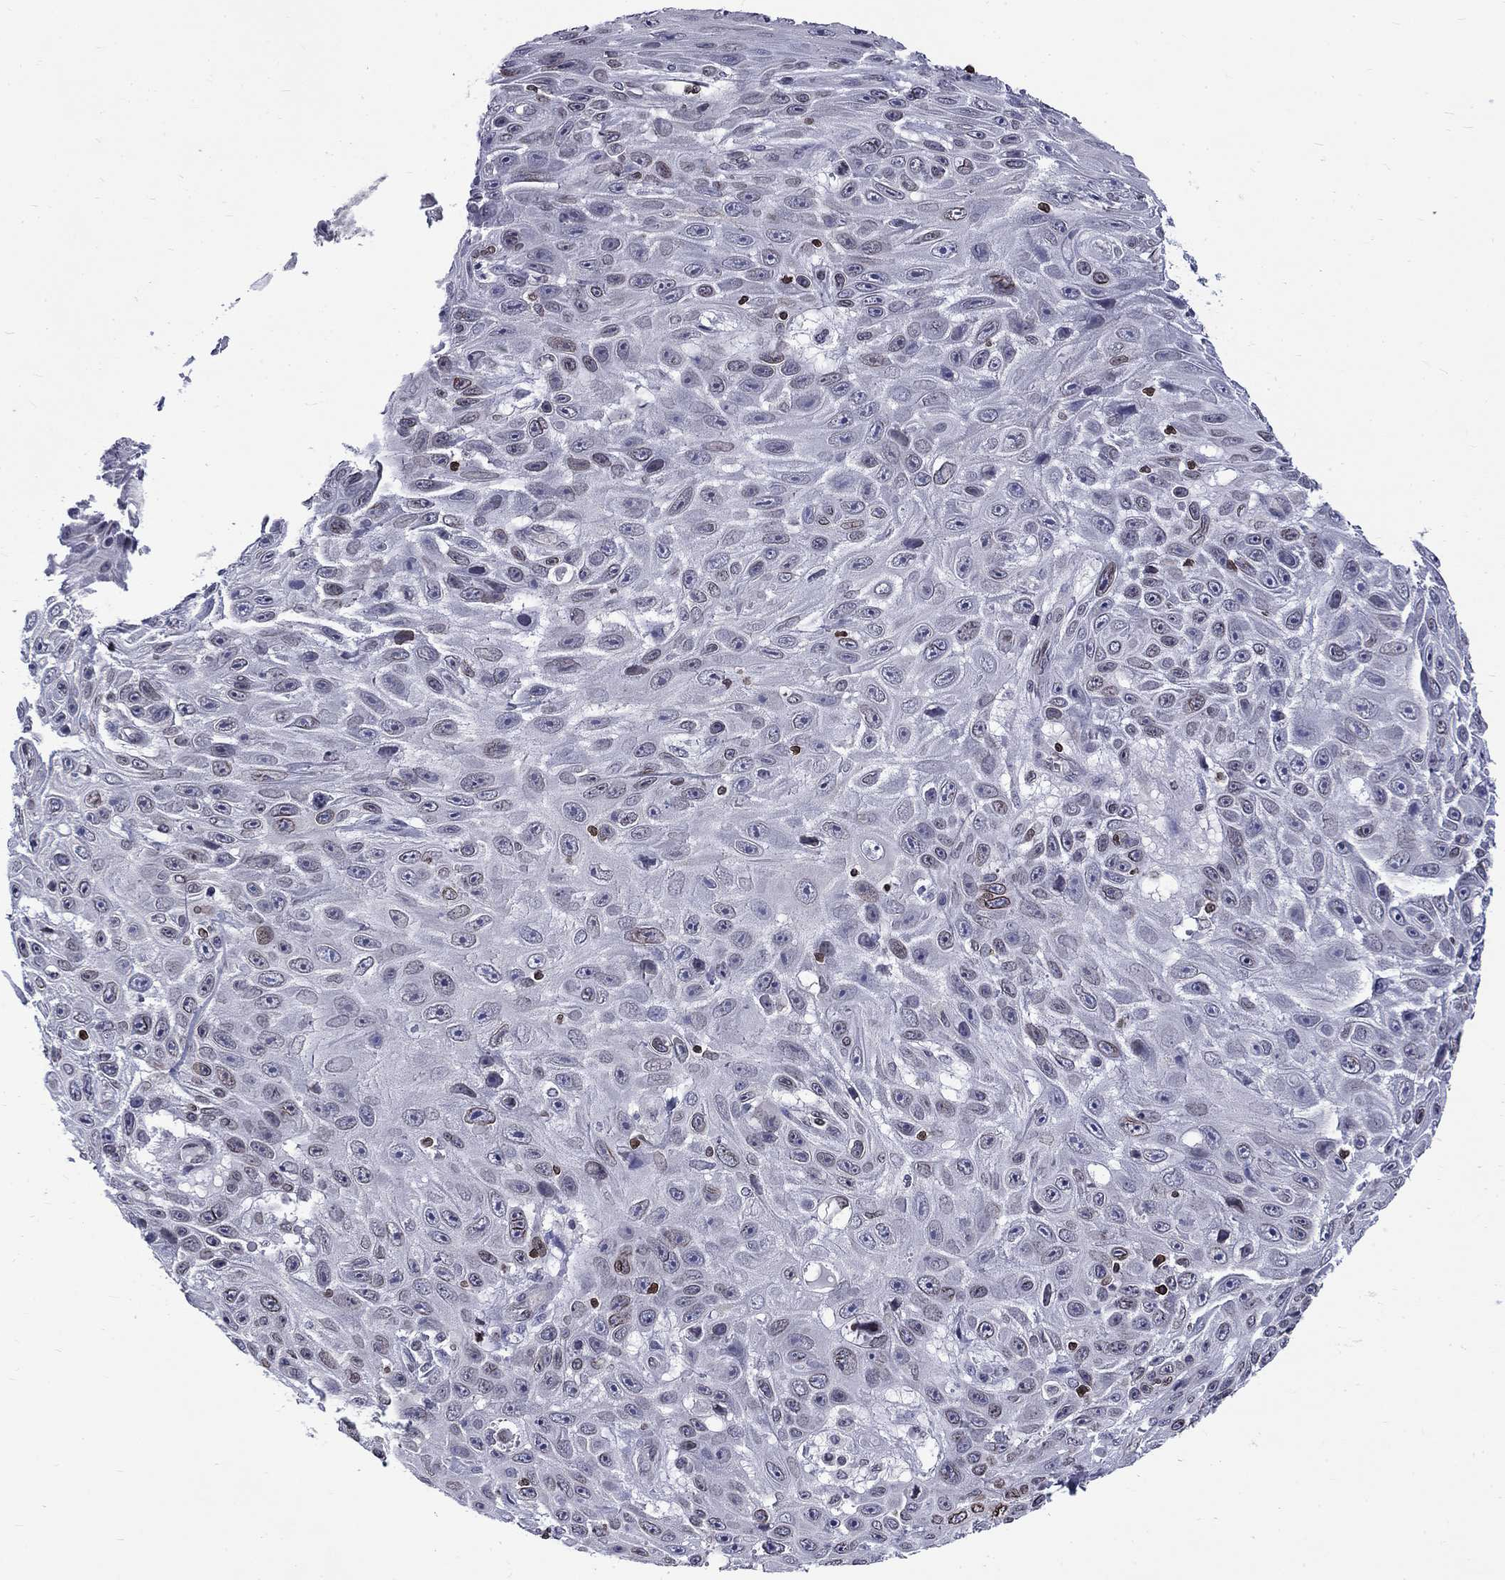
{"staining": {"intensity": "negative", "quantity": "none", "location": "none"}, "tissue": "skin cancer", "cell_type": "Tumor cells", "image_type": "cancer", "snomed": [{"axis": "morphology", "description": "Squamous cell carcinoma, NOS"}, {"axis": "topography", "description": "Skin"}], "caption": "IHC image of neoplastic tissue: human skin cancer stained with DAB reveals no significant protein positivity in tumor cells.", "gene": "SLA", "patient": {"sex": "male", "age": 82}}